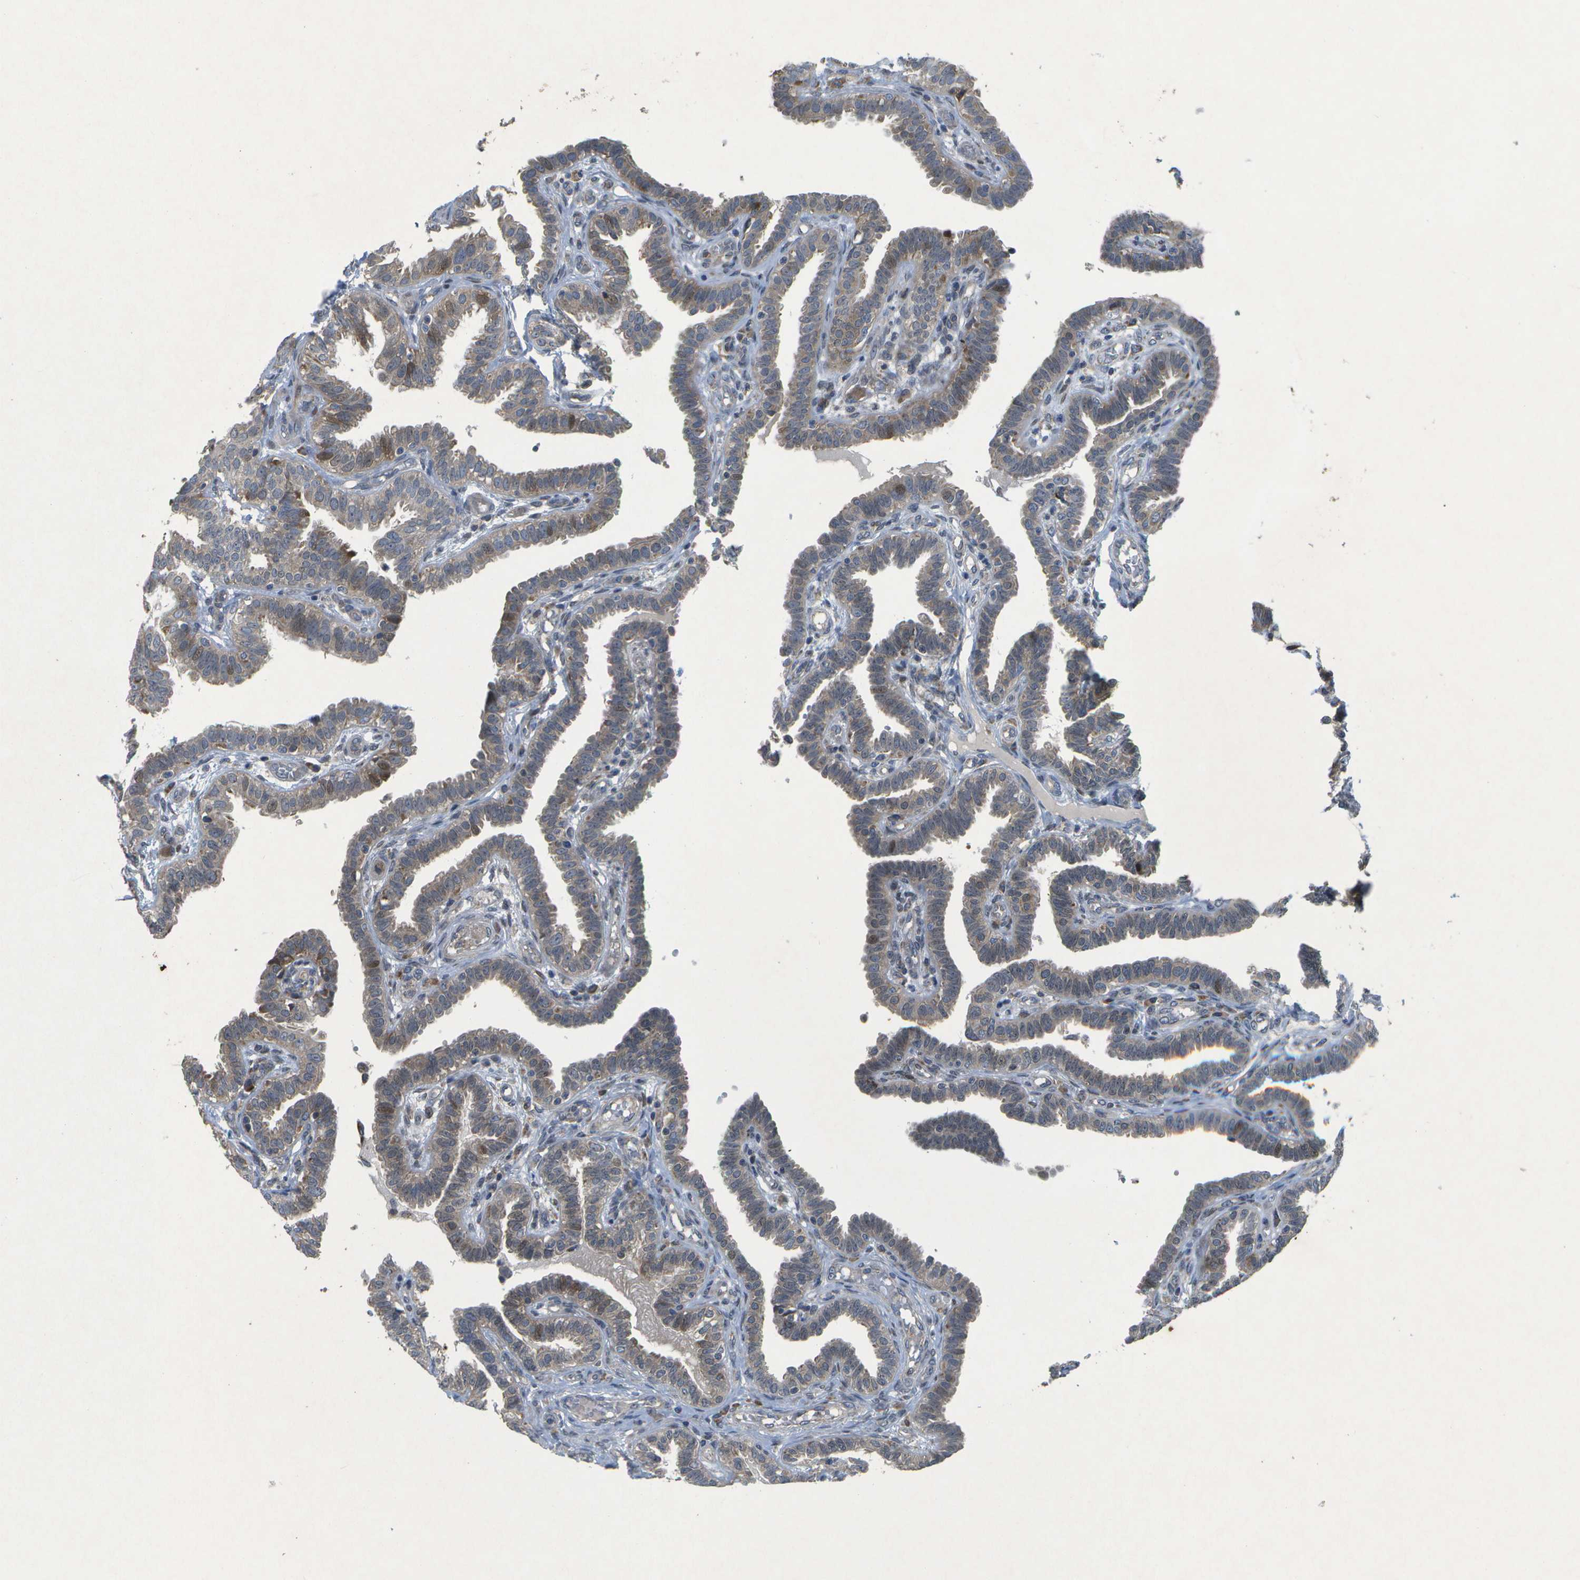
{"staining": {"intensity": "weak", "quantity": ">75%", "location": "cytoplasmic/membranous,nuclear"}, "tissue": "fallopian tube", "cell_type": "Glandular cells", "image_type": "normal", "snomed": [{"axis": "morphology", "description": "Normal tissue, NOS"}, {"axis": "topography", "description": "Fallopian tube"}, {"axis": "topography", "description": "Placenta"}], "caption": "Glandular cells show weak cytoplasmic/membranous,nuclear staining in approximately >75% of cells in normal fallopian tube. (Stains: DAB in brown, nuclei in blue, Microscopy: brightfield microscopy at high magnification).", "gene": "HADHA", "patient": {"sex": "female", "age": 34}}